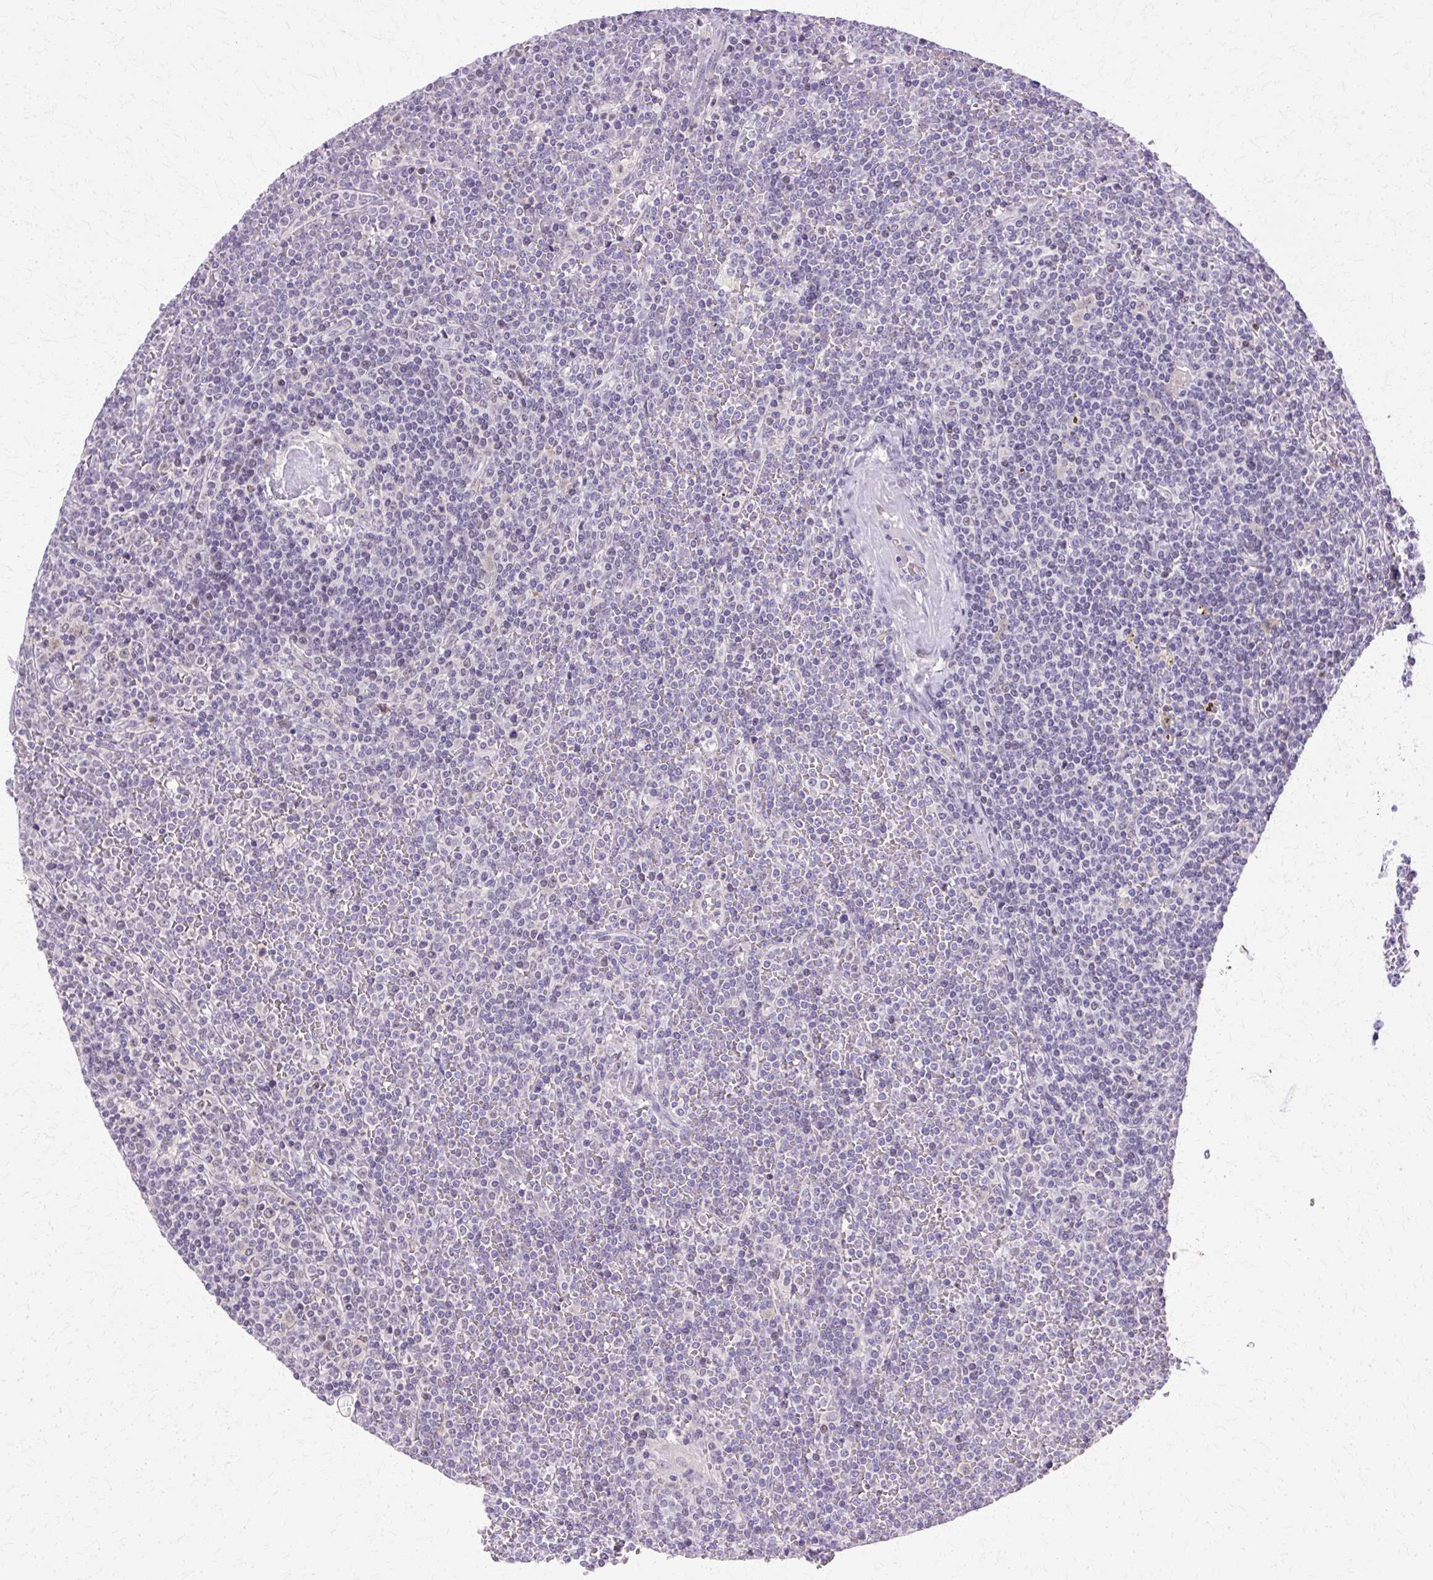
{"staining": {"intensity": "negative", "quantity": "none", "location": "none"}, "tissue": "lymphoma", "cell_type": "Tumor cells", "image_type": "cancer", "snomed": [{"axis": "morphology", "description": "Malignant lymphoma, non-Hodgkin's type, Low grade"}, {"axis": "topography", "description": "Spleen"}], "caption": "Protein analysis of malignant lymphoma, non-Hodgkin's type (low-grade) demonstrates no significant expression in tumor cells.", "gene": "HSPA8", "patient": {"sex": "female", "age": 19}}